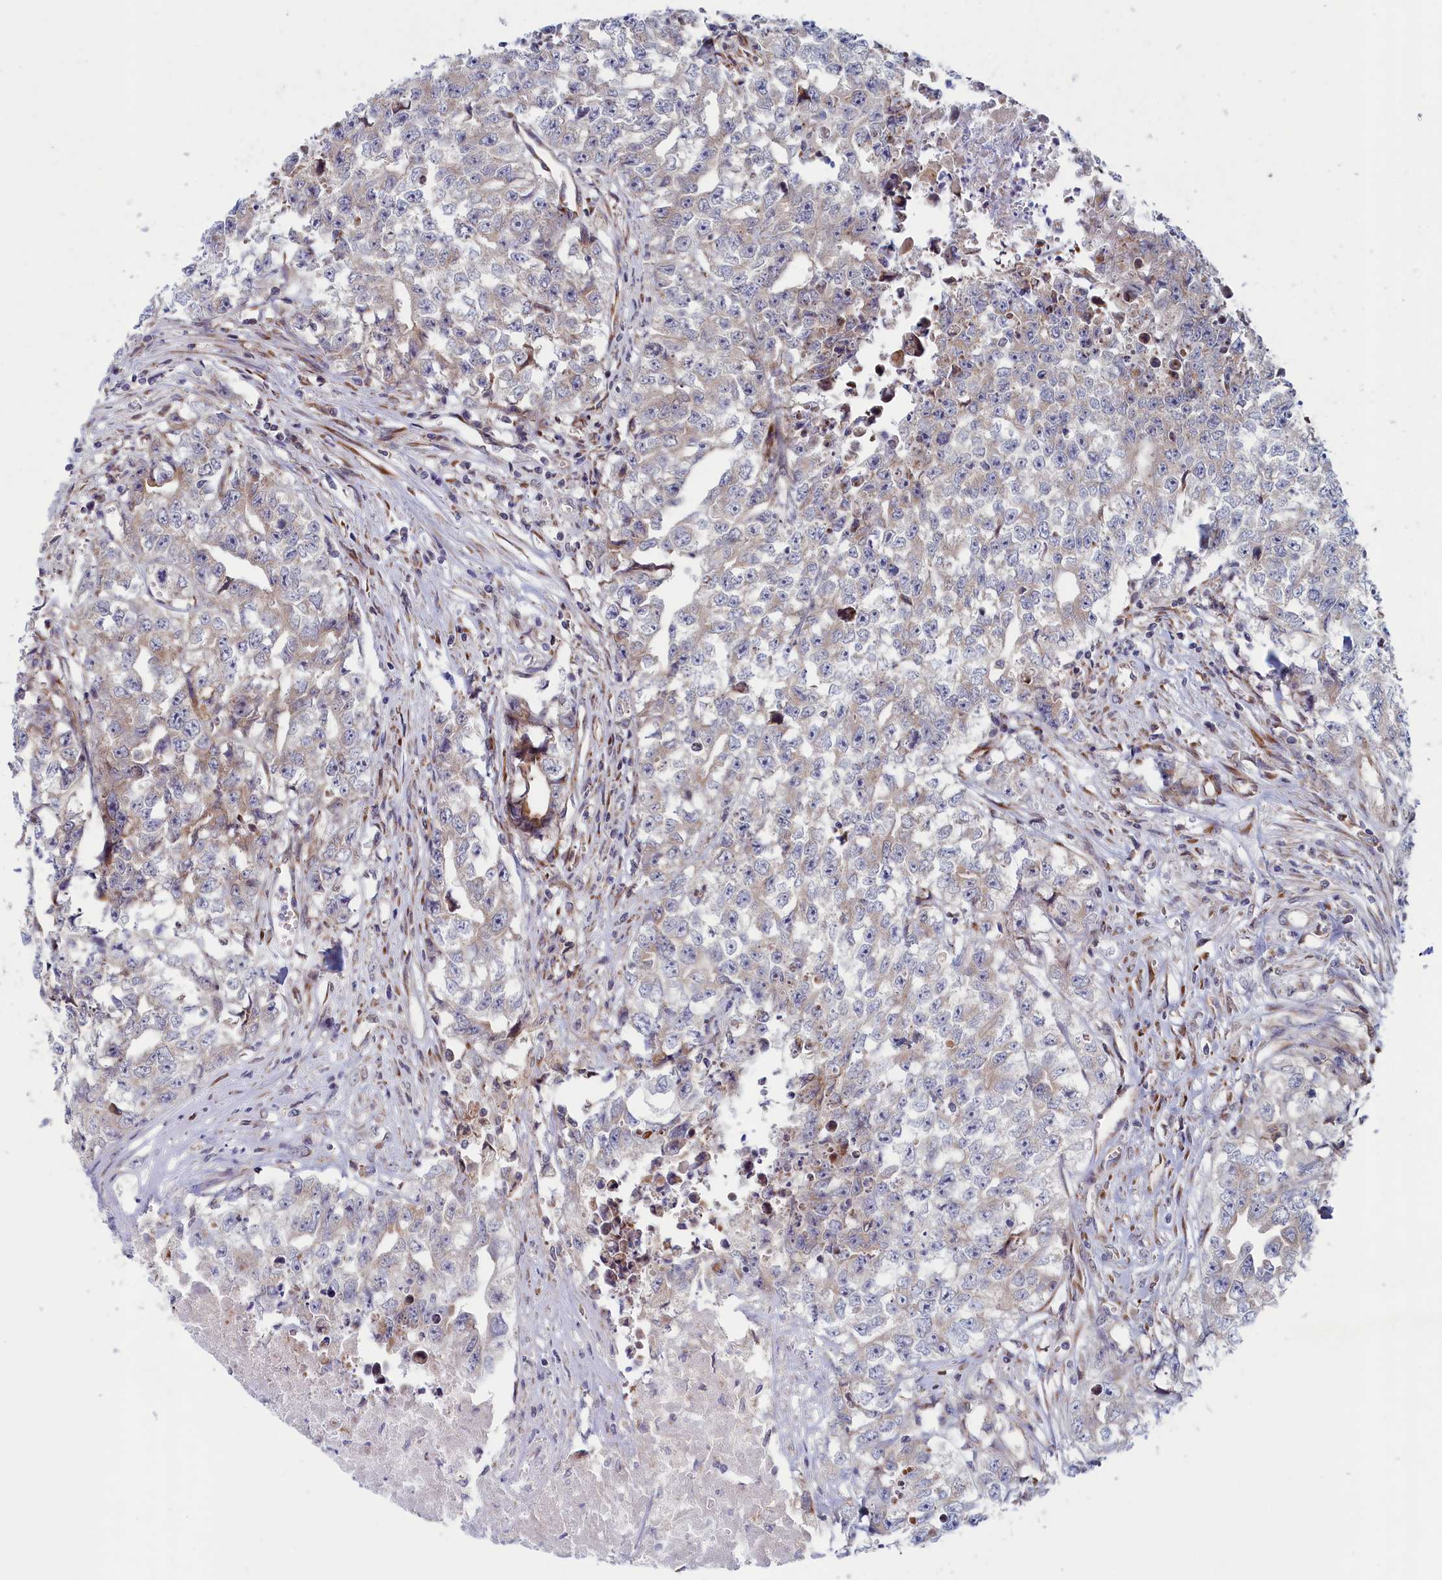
{"staining": {"intensity": "weak", "quantity": "<25%", "location": "cytoplasmic/membranous"}, "tissue": "testis cancer", "cell_type": "Tumor cells", "image_type": "cancer", "snomed": [{"axis": "morphology", "description": "Seminoma, NOS"}, {"axis": "morphology", "description": "Carcinoma, Embryonal, NOS"}, {"axis": "topography", "description": "Testis"}], "caption": "The photomicrograph demonstrates no staining of tumor cells in seminoma (testis).", "gene": "MTFMT", "patient": {"sex": "male", "age": 43}}